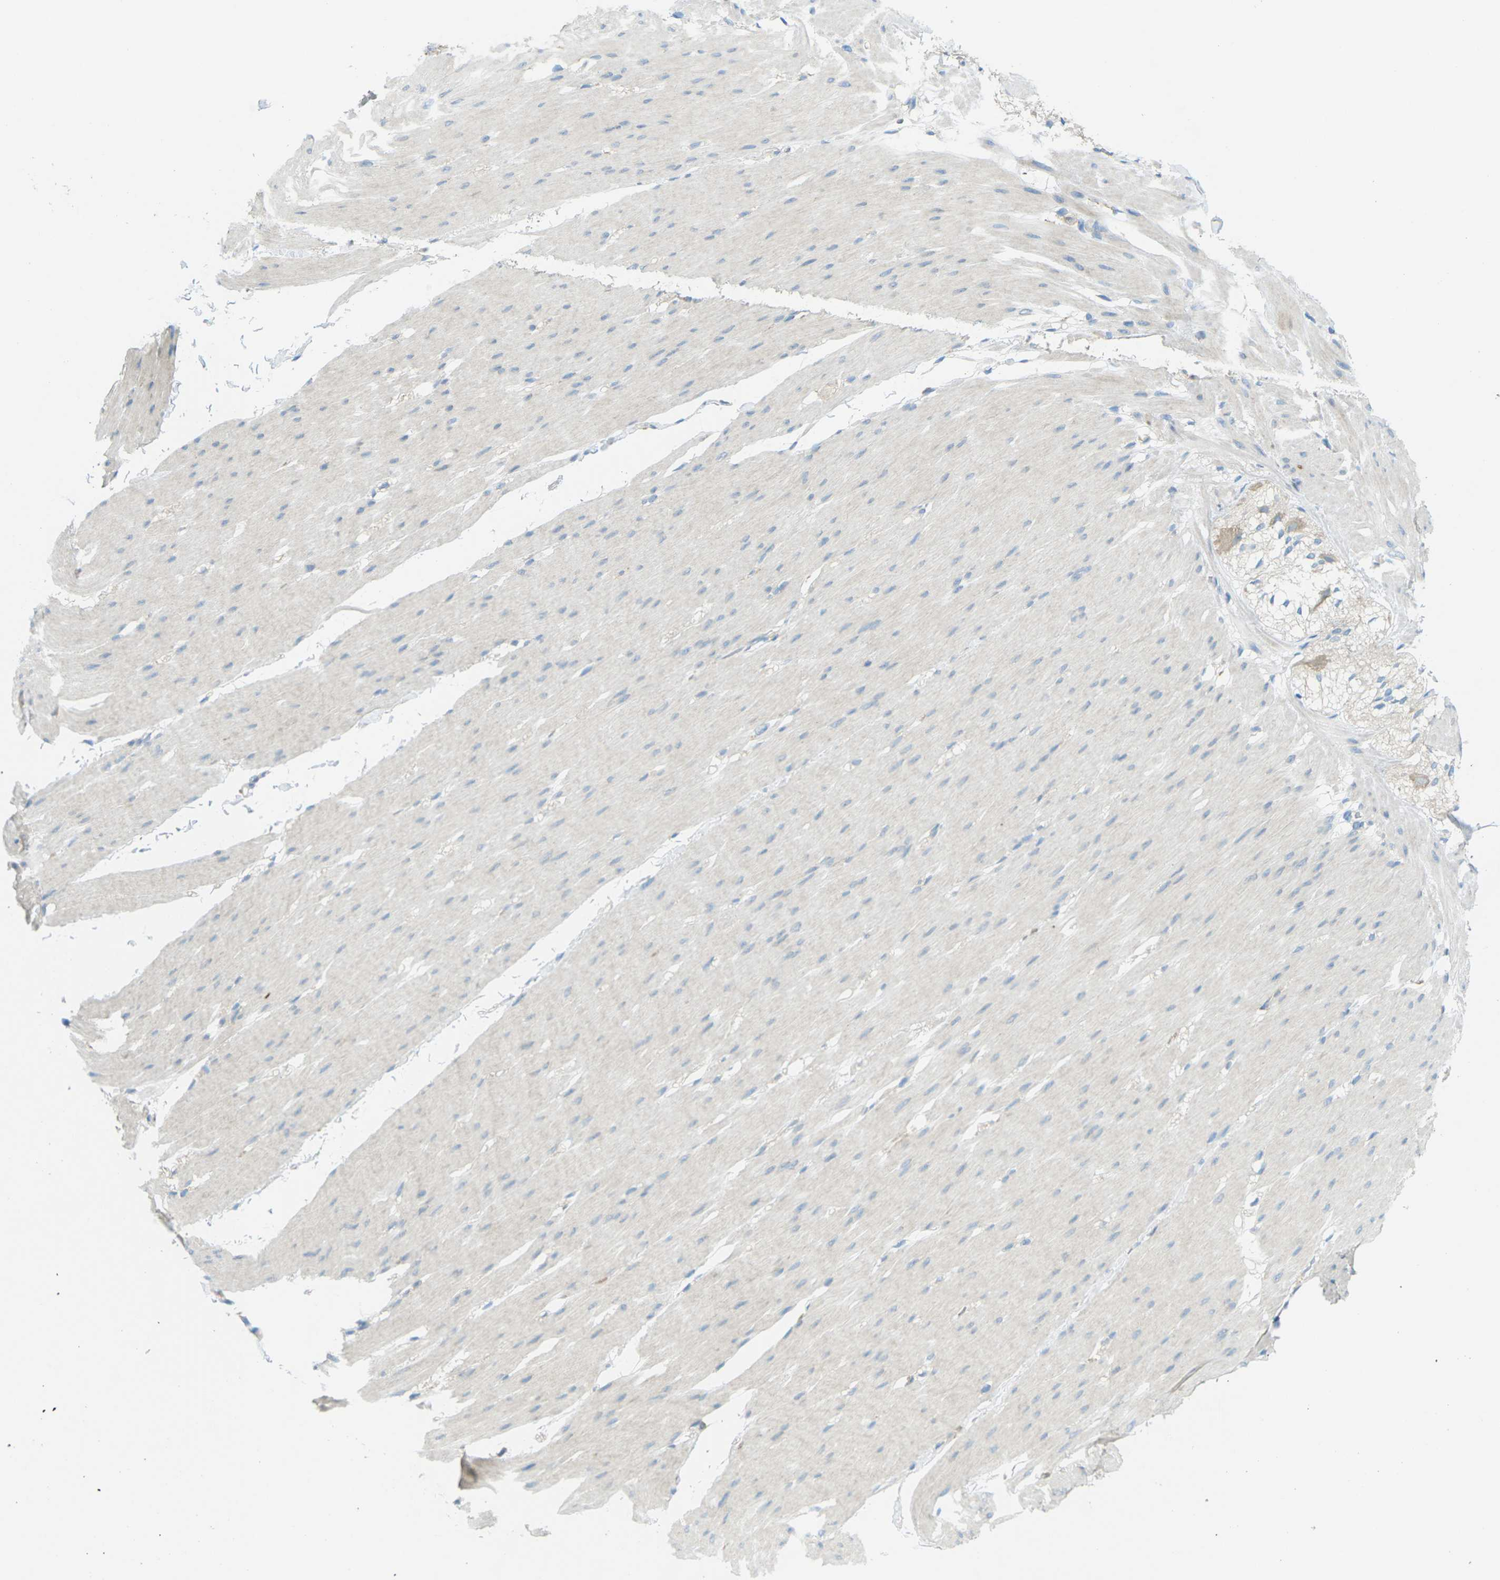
{"staining": {"intensity": "weak", "quantity": ">75%", "location": "cytoplasmic/membranous"}, "tissue": "smooth muscle", "cell_type": "Smooth muscle cells", "image_type": "normal", "snomed": [{"axis": "morphology", "description": "Normal tissue, NOS"}, {"axis": "topography", "description": "Smooth muscle"}, {"axis": "topography", "description": "Colon"}], "caption": "About >75% of smooth muscle cells in benign smooth muscle demonstrate weak cytoplasmic/membranous protein positivity as visualized by brown immunohistochemical staining.", "gene": "MYLK4", "patient": {"sex": "male", "age": 67}}